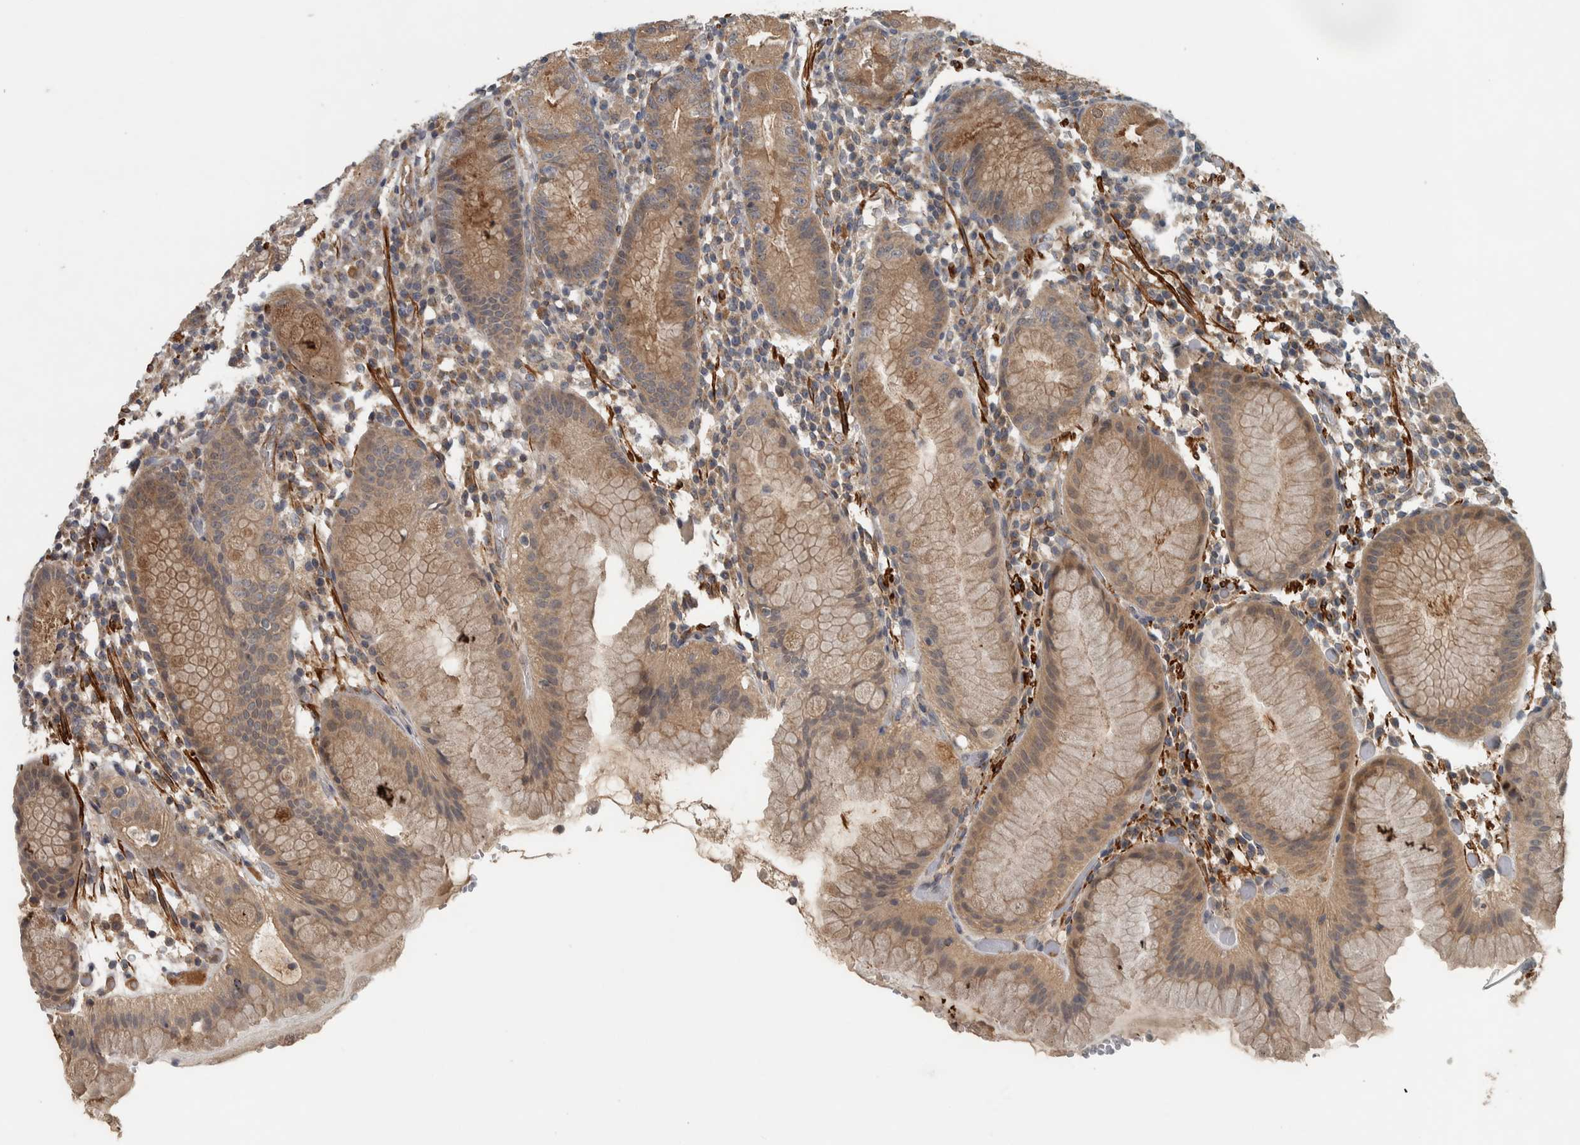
{"staining": {"intensity": "weak", "quantity": ">75%", "location": "cytoplasmic/membranous"}, "tissue": "stomach", "cell_type": "Glandular cells", "image_type": "normal", "snomed": [{"axis": "morphology", "description": "Normal tissue, NOS"}, {"axis": "topography", "description": "Stomach"}, {"axis": "topography", "description": "Stomach, lower"}], "caption": "Glandular cells display low levels of weak cytoplasmic/membranous positivity in about >75% of cells in normal stomach.", "gene": "LBHD1", "patient": {"sex": "female", "age": 75}}